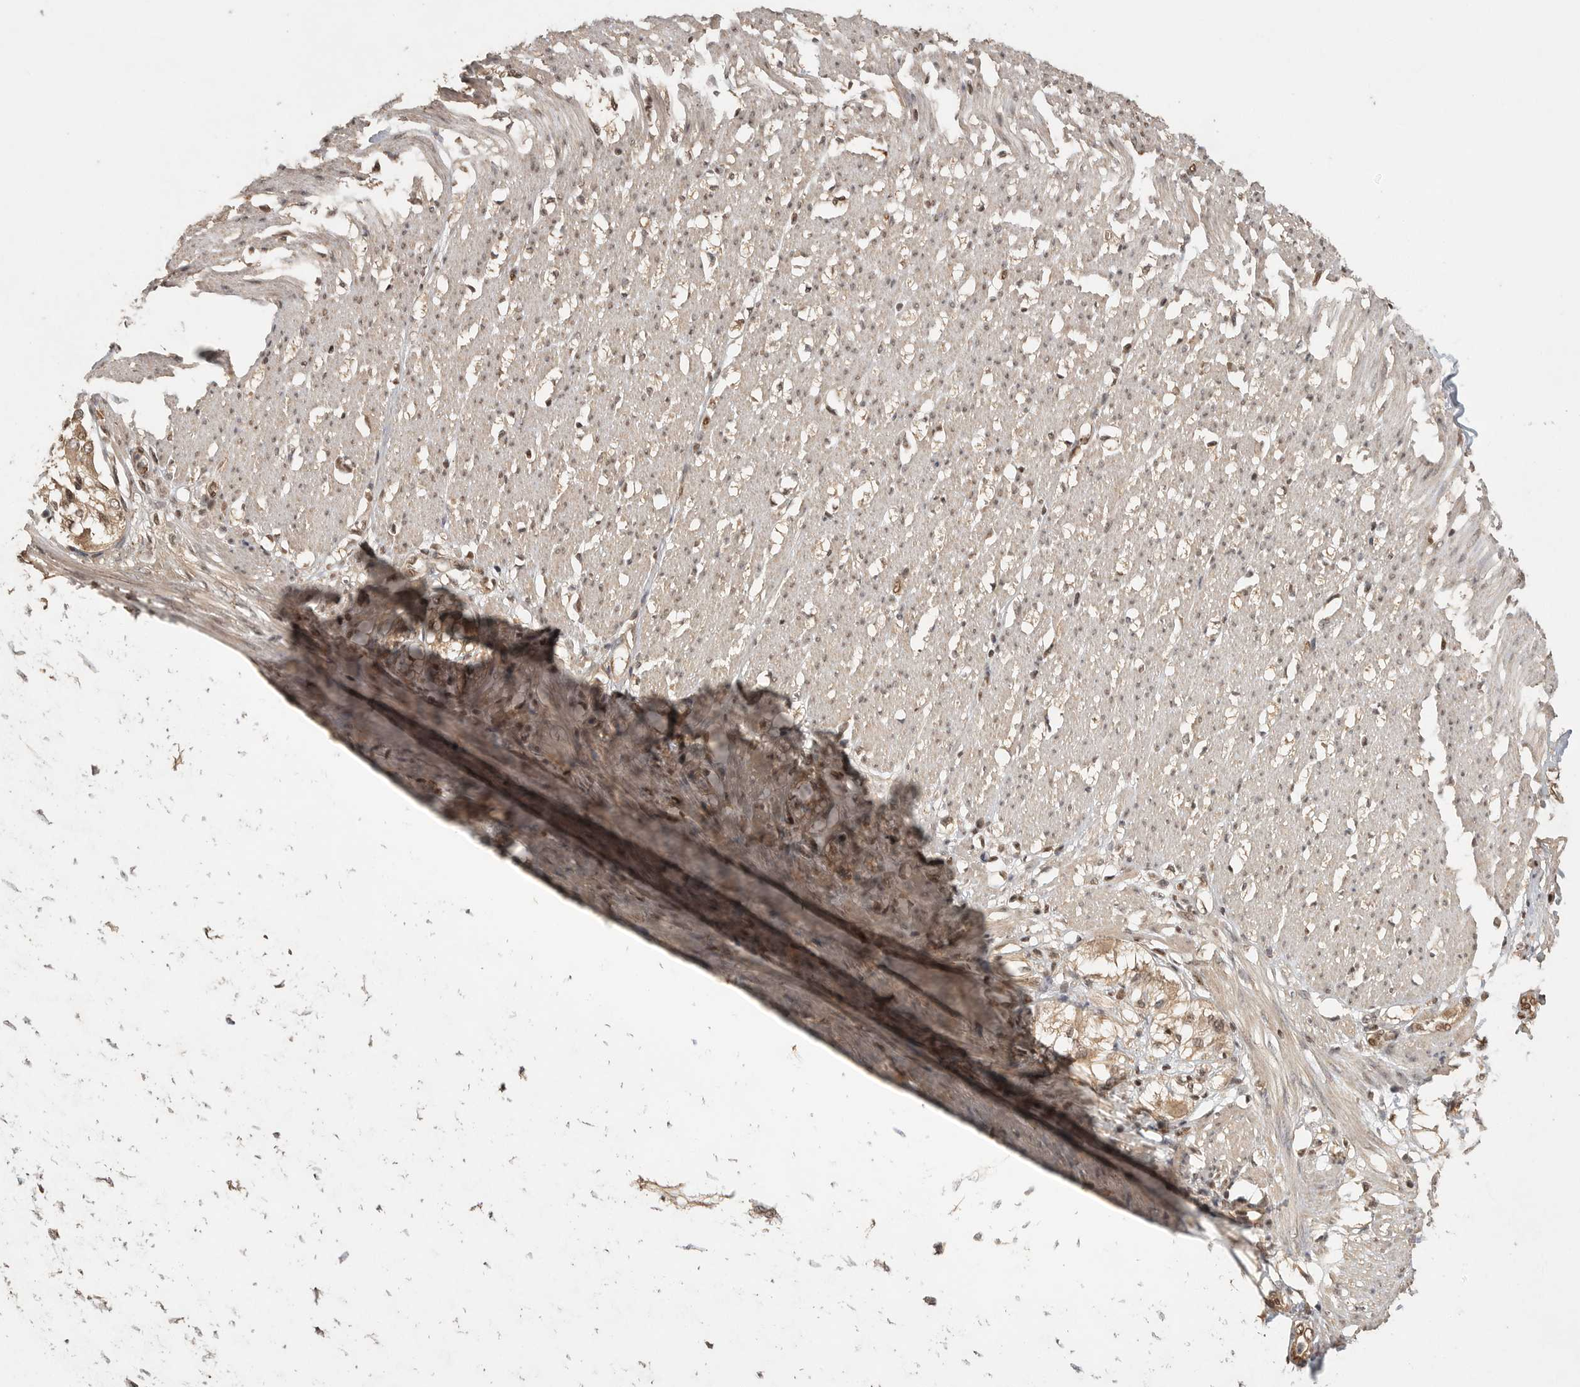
{"staining": {"intensity": "weak", "quantity": ">75%", "location": "cytoplasmic/membranous,nuclear"}, "tissue": "smooth muscle", "cell_type": "Smooth muscle cells", "image_type": "normal", "snomed": [{"axis": "morphology", "description": "Normal tissue, NOS"}, {"axis": "morphology", "description": "Adenocarcinoma, NOS"}, {"axis": "topography", "description": "Colon"}, {"axis": "topography", "description": "Peripheral nerve tissue"}], "caption": "Human smooth muscle stained with a brown dye exhibits weak cytoplasmic/membranous,nuclear positive expression in about >75% of smooth muscle cells.", "gene": "DFFA", "patient": {"sex": "male", "age": 14}}